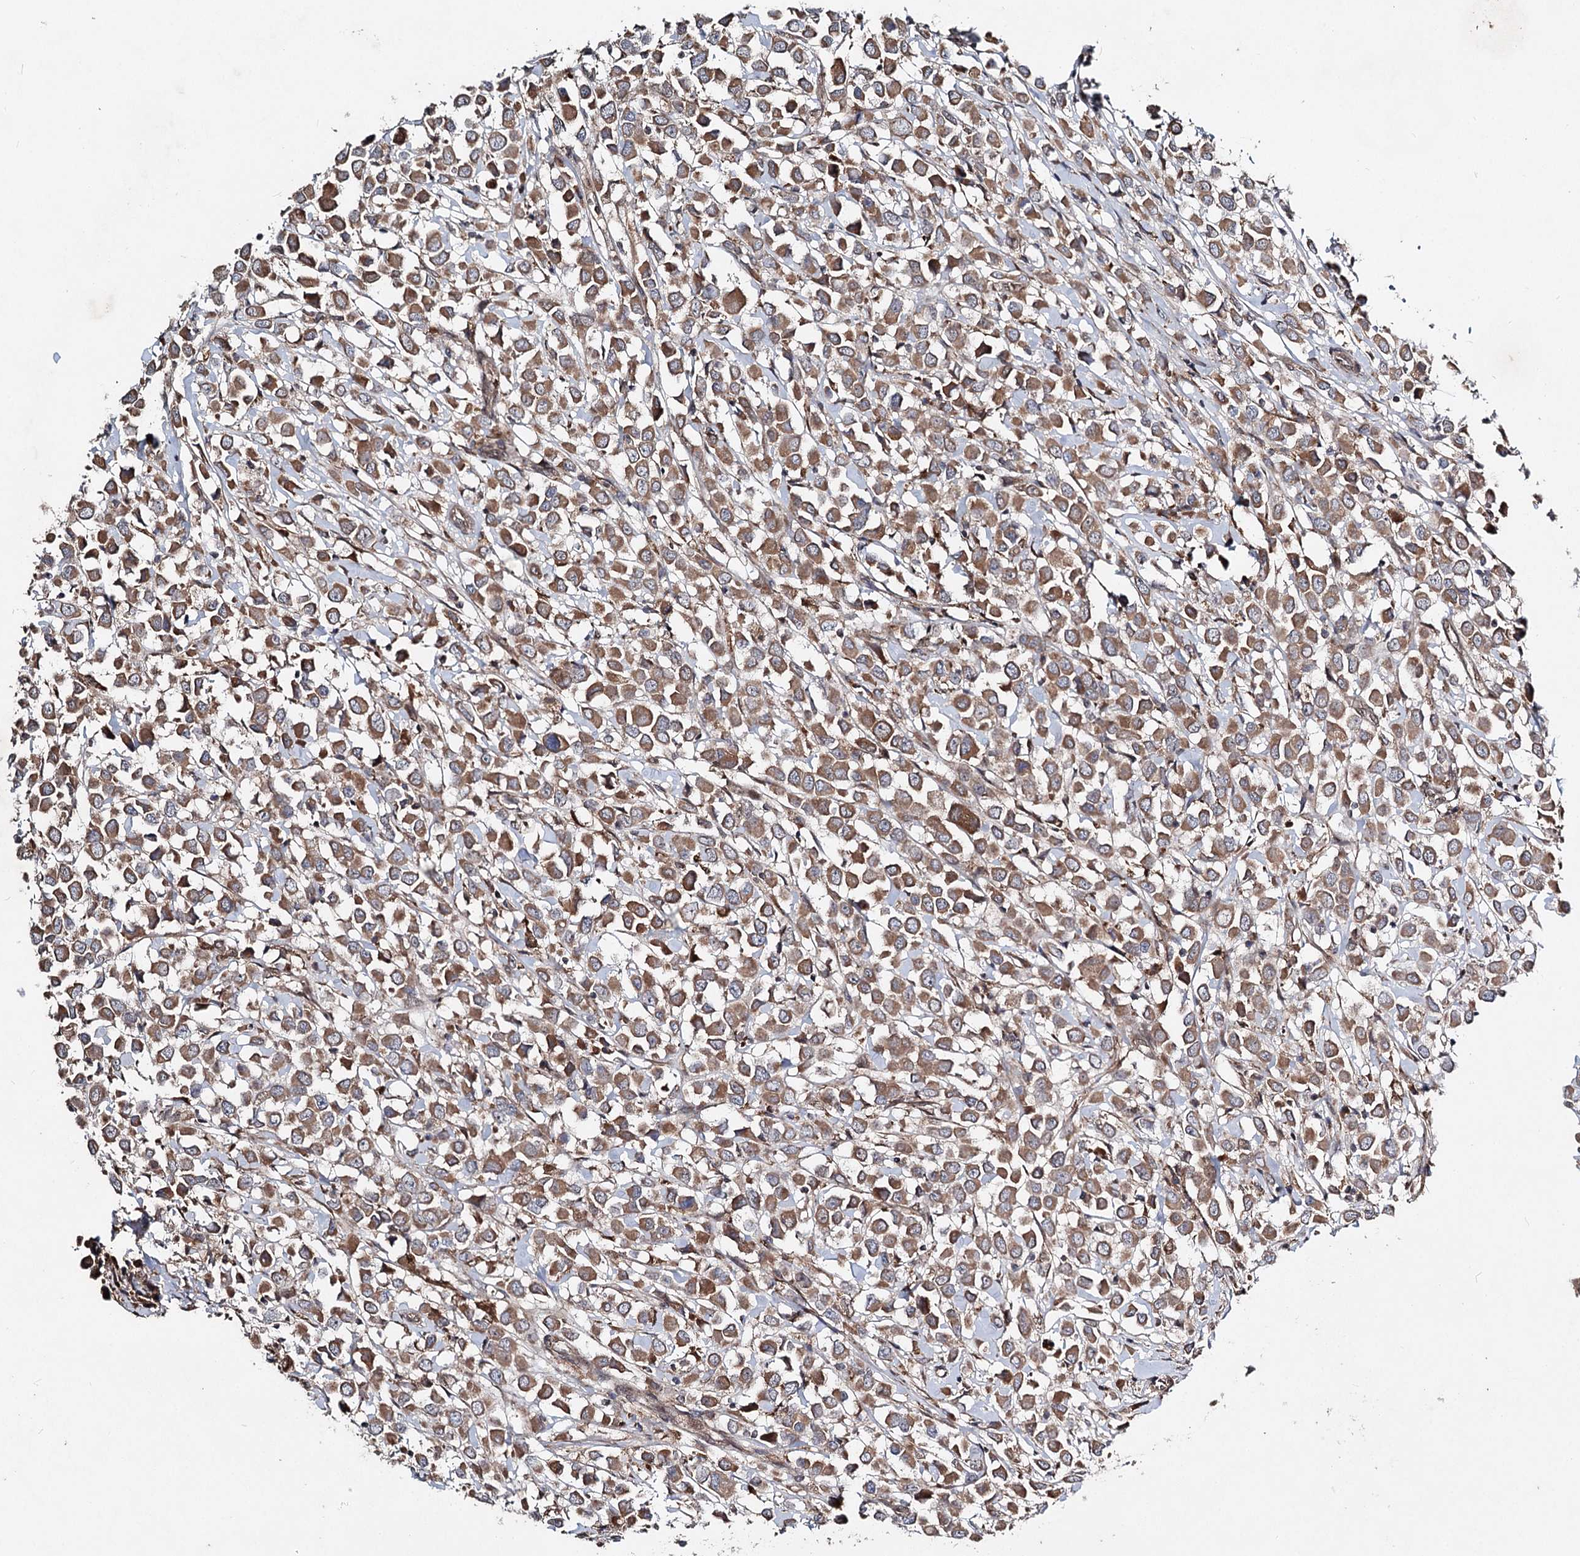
{"staining": {"intensity": "moderate", "quantity": ">75%", "location": "cytoplasmic/membranous"}, "tissue": "breast cancer", "cell_type": "Tumor cells", "image_type": "cancer", "snomed": [{"axis": "morphology", "description": "Duct carcinoma"}, {"axis": "topography", "description": "Breast"}], "caption": "An image of human breast intraductal carcinoma stained for a protein demonstrates moderate cytoplasmic/membranous brown staining in tumor cells.", "gene": "MSANTD2", "patient": {"sex": "female", "age": 61}}